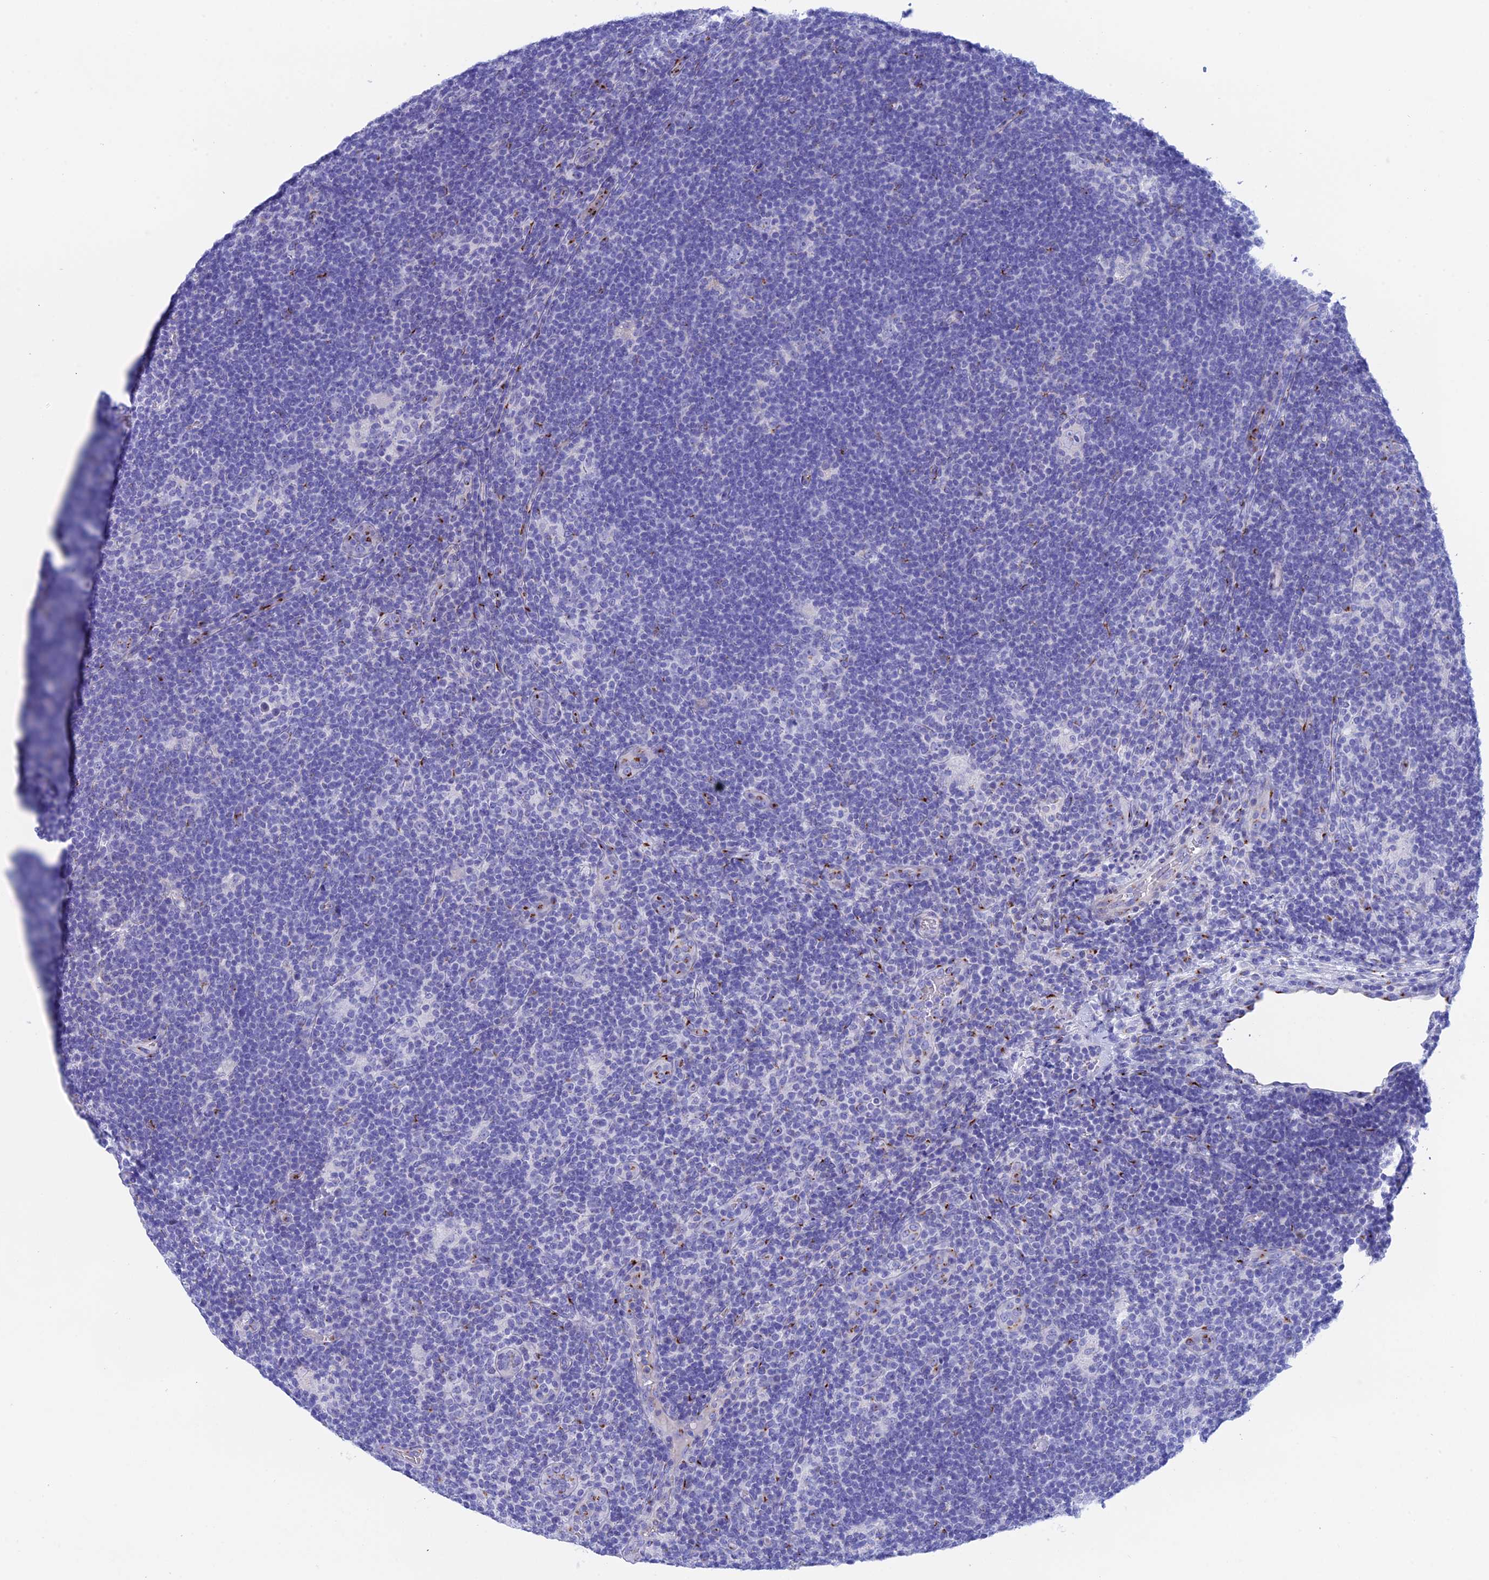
{"staining": {"intensity": "negative", "quantity": "none", "location": "none"}, "tissue": "lymphoma", "cell_type": "Tumor cells", "image_type": "cancer", "snomed": [{"axis": "morphology", "description": "Hodgkin's disease, NOS"}, {"axis": "topography", "description": "Lymph node"}], "caption": "The image shows no staining of tumor cells in lymphoma.", "gene": "ERICH4", "patient": {"sex": "female", "age": 57}}